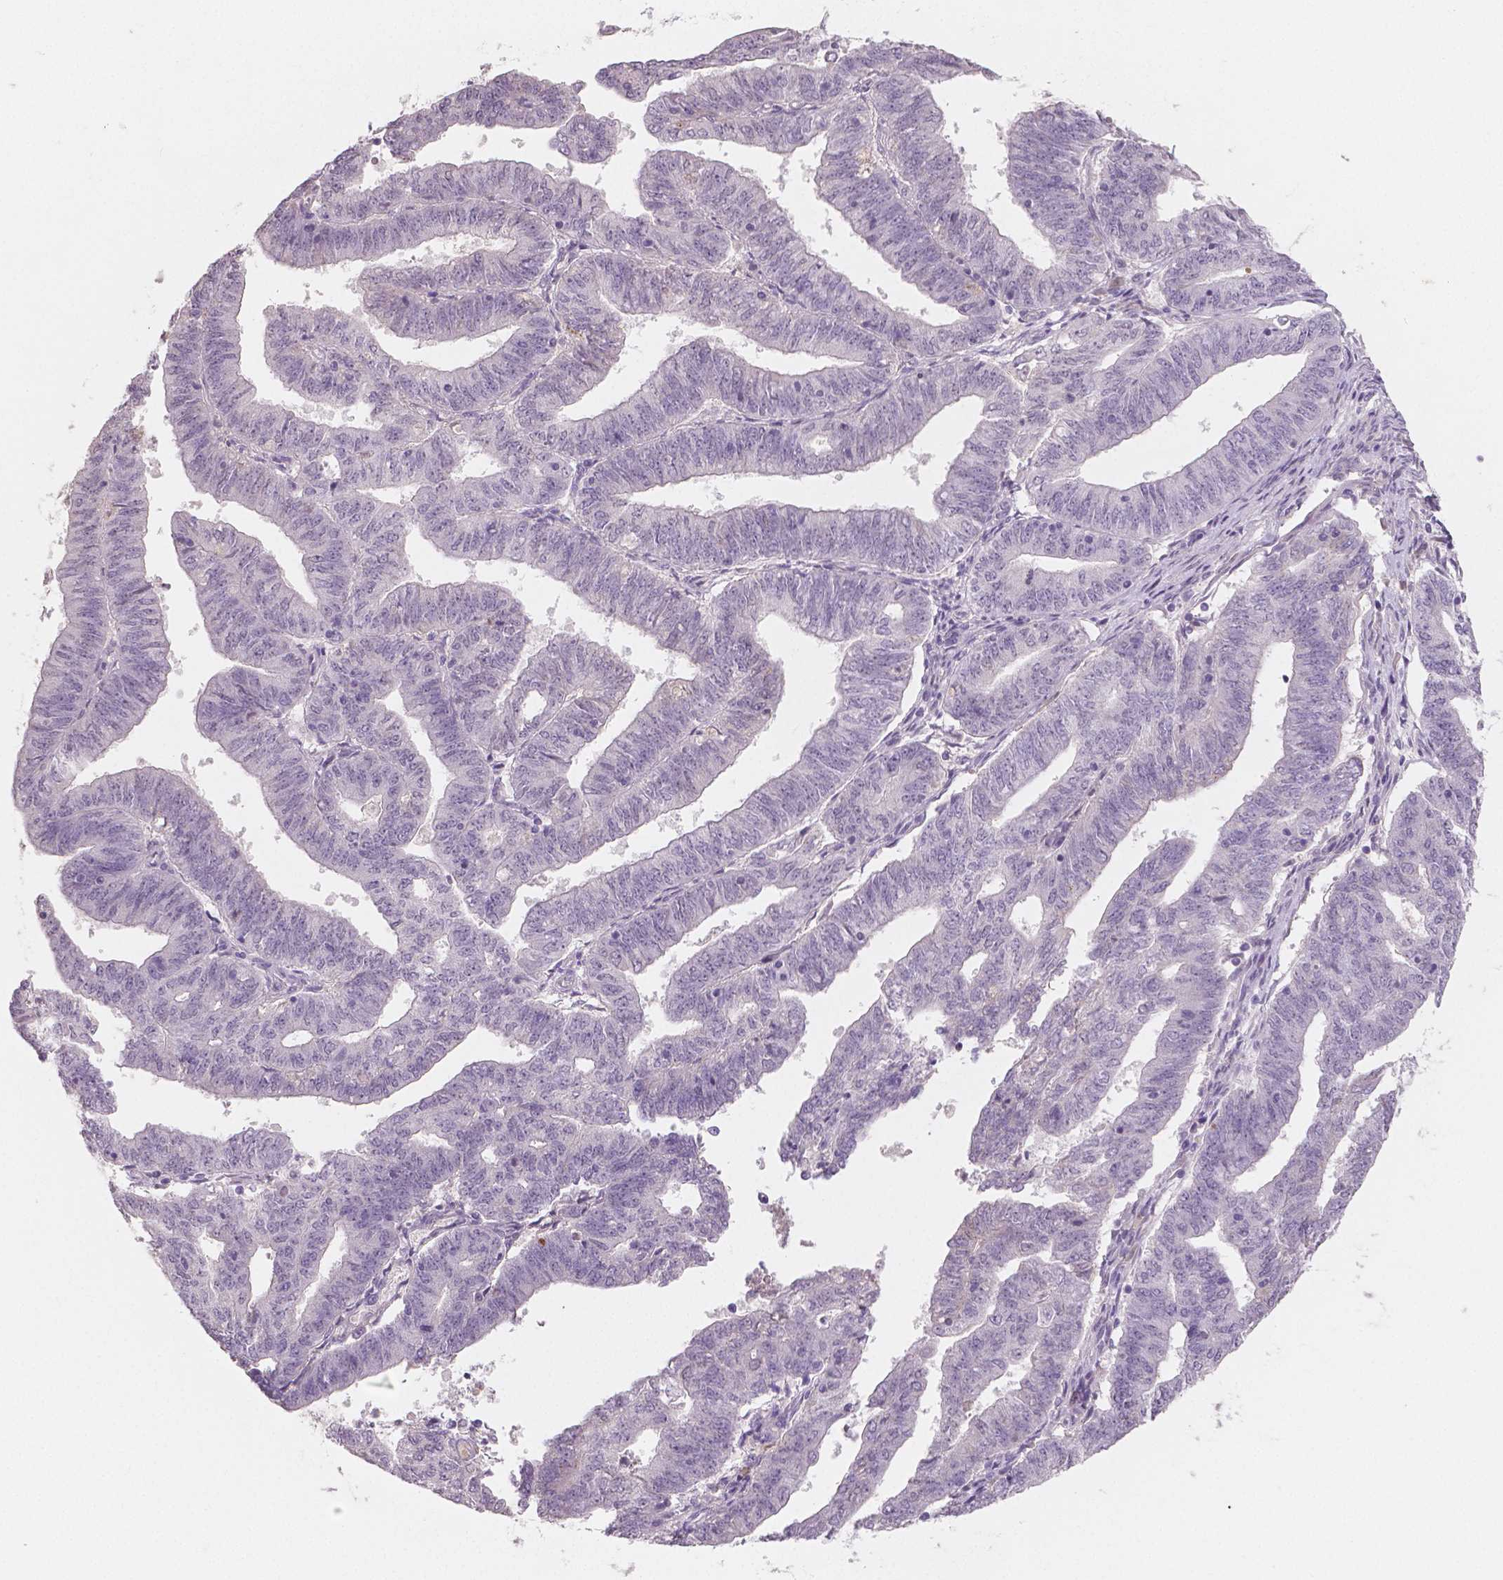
{"staining": {"intensity": "negative", "quantity": "none", "location": "none"}, "tissue": "endometrial cancer", "cell_type": "Tumor cells", "image_type": "cancer", "snomed": [{"axis": "morphology", "description": "Adenocarcinoma, NOS"}, {"axis": "topography", "description": "Endometrium"}], "caption": "The immunohistochemistry histopathology image has no significant staining in tumor cells of endometrial cancer (adenocarcinoma) tissue. (Stains: DAB (3,3'-diaminobenzidine) immunohistochemistry (IHC) with hematoxylin counter stain, Microscopy: brightfield microscopy at high magnification).", "gene": "APOA4", "patient": {"sex": "female", "age": 82}}